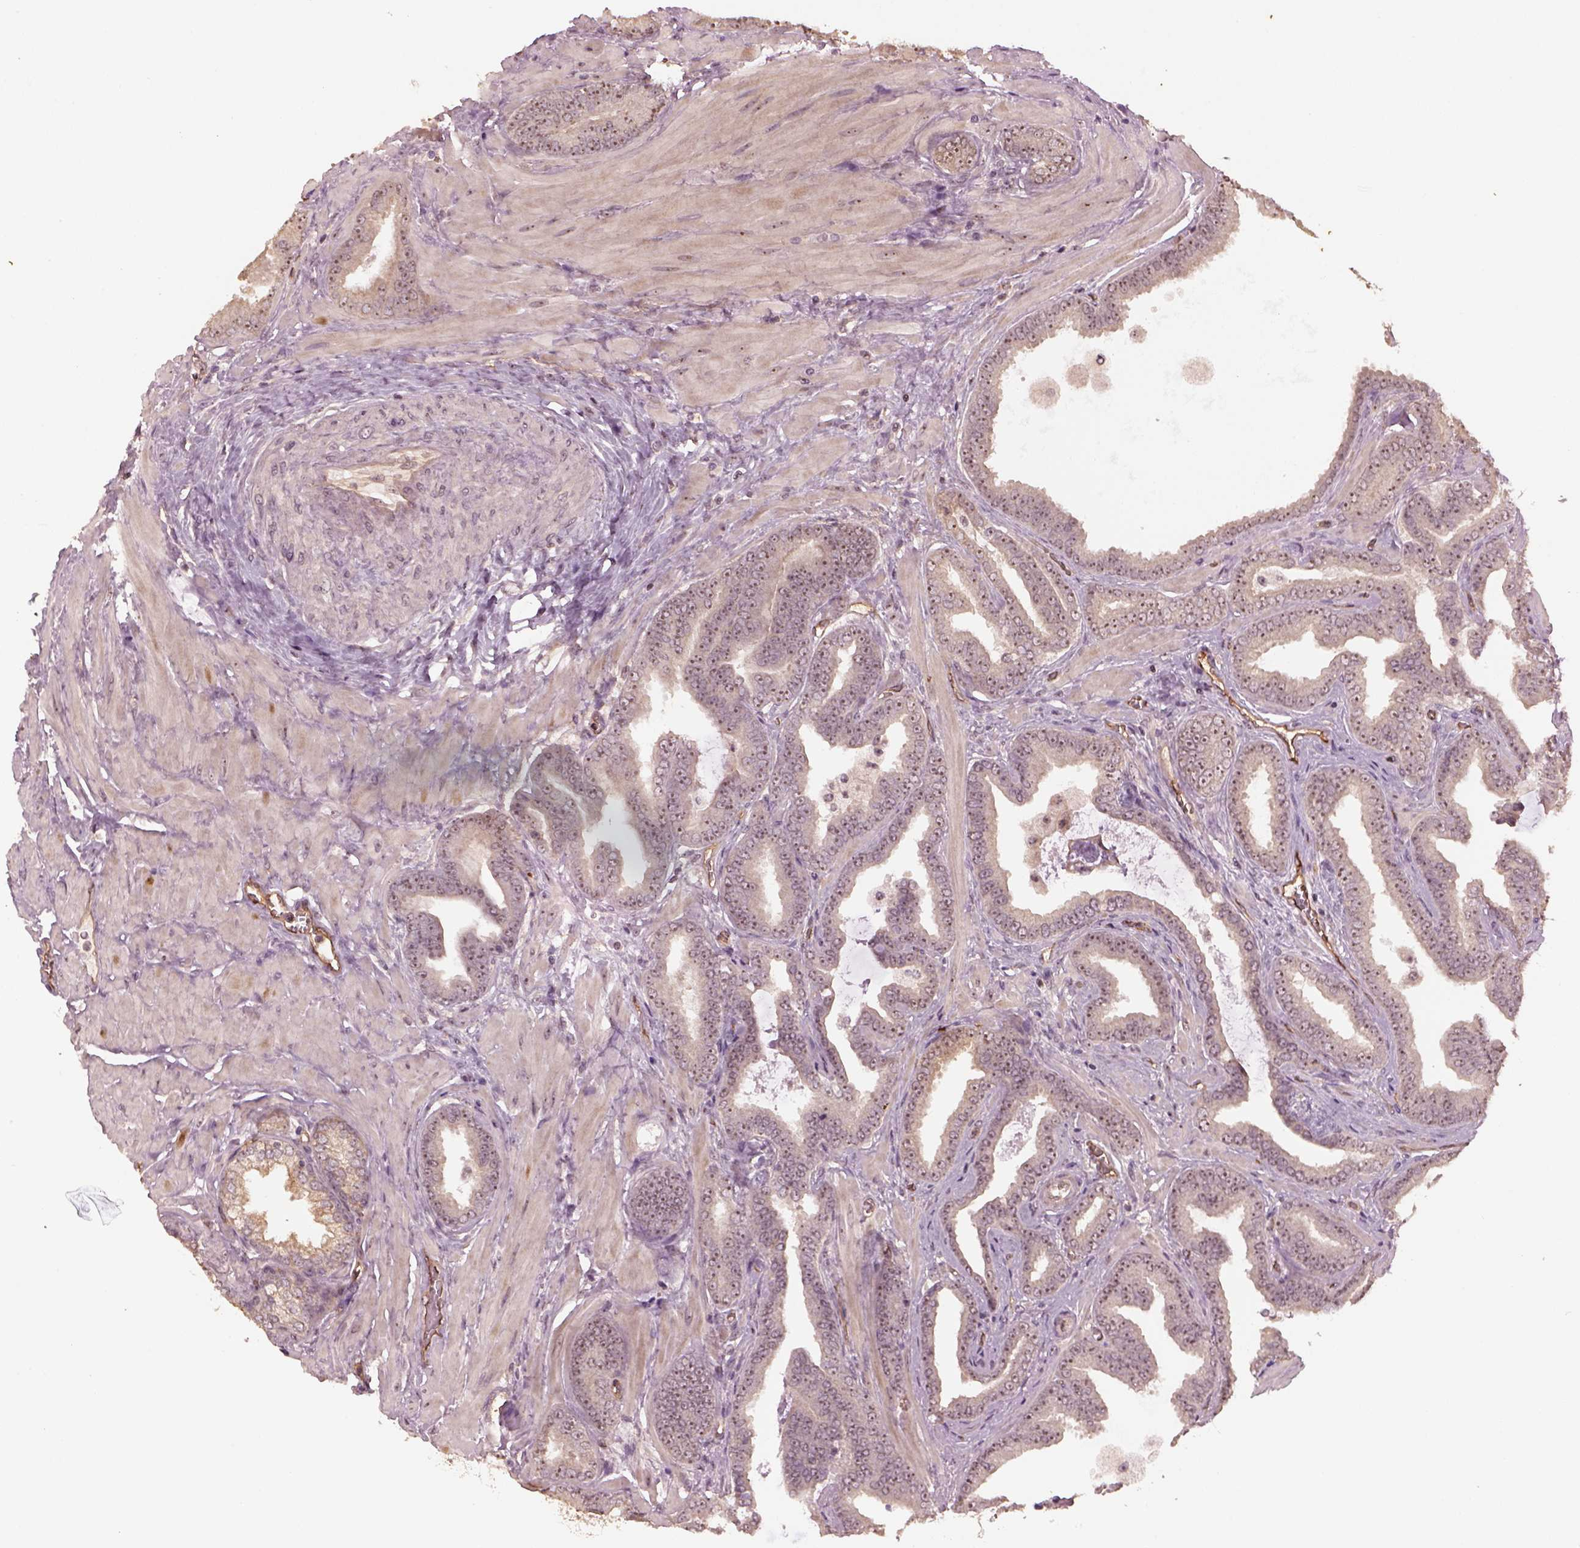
{"staining": {"intensity": "moderate", "quantity": ">75%", "location": "nuclear"}, "tissue": "prostate cancer", "cell_type": "Tumor cells", "image_type": "cancer", "snomed": [{"axis": "morphology", "description": "Adenocarcinoma, Low grade"}, {"axis": "topography", "description": "Prostate"}], "caption": "Prostate cancer (low-grade adenocarcinoma) stained for a protein (brown) demonstrates moderate nuclear positive positivity in approximately >75% of tumor cells.", "gene": "GNRH1", "patient": {"sex": "male", "age": 63}}